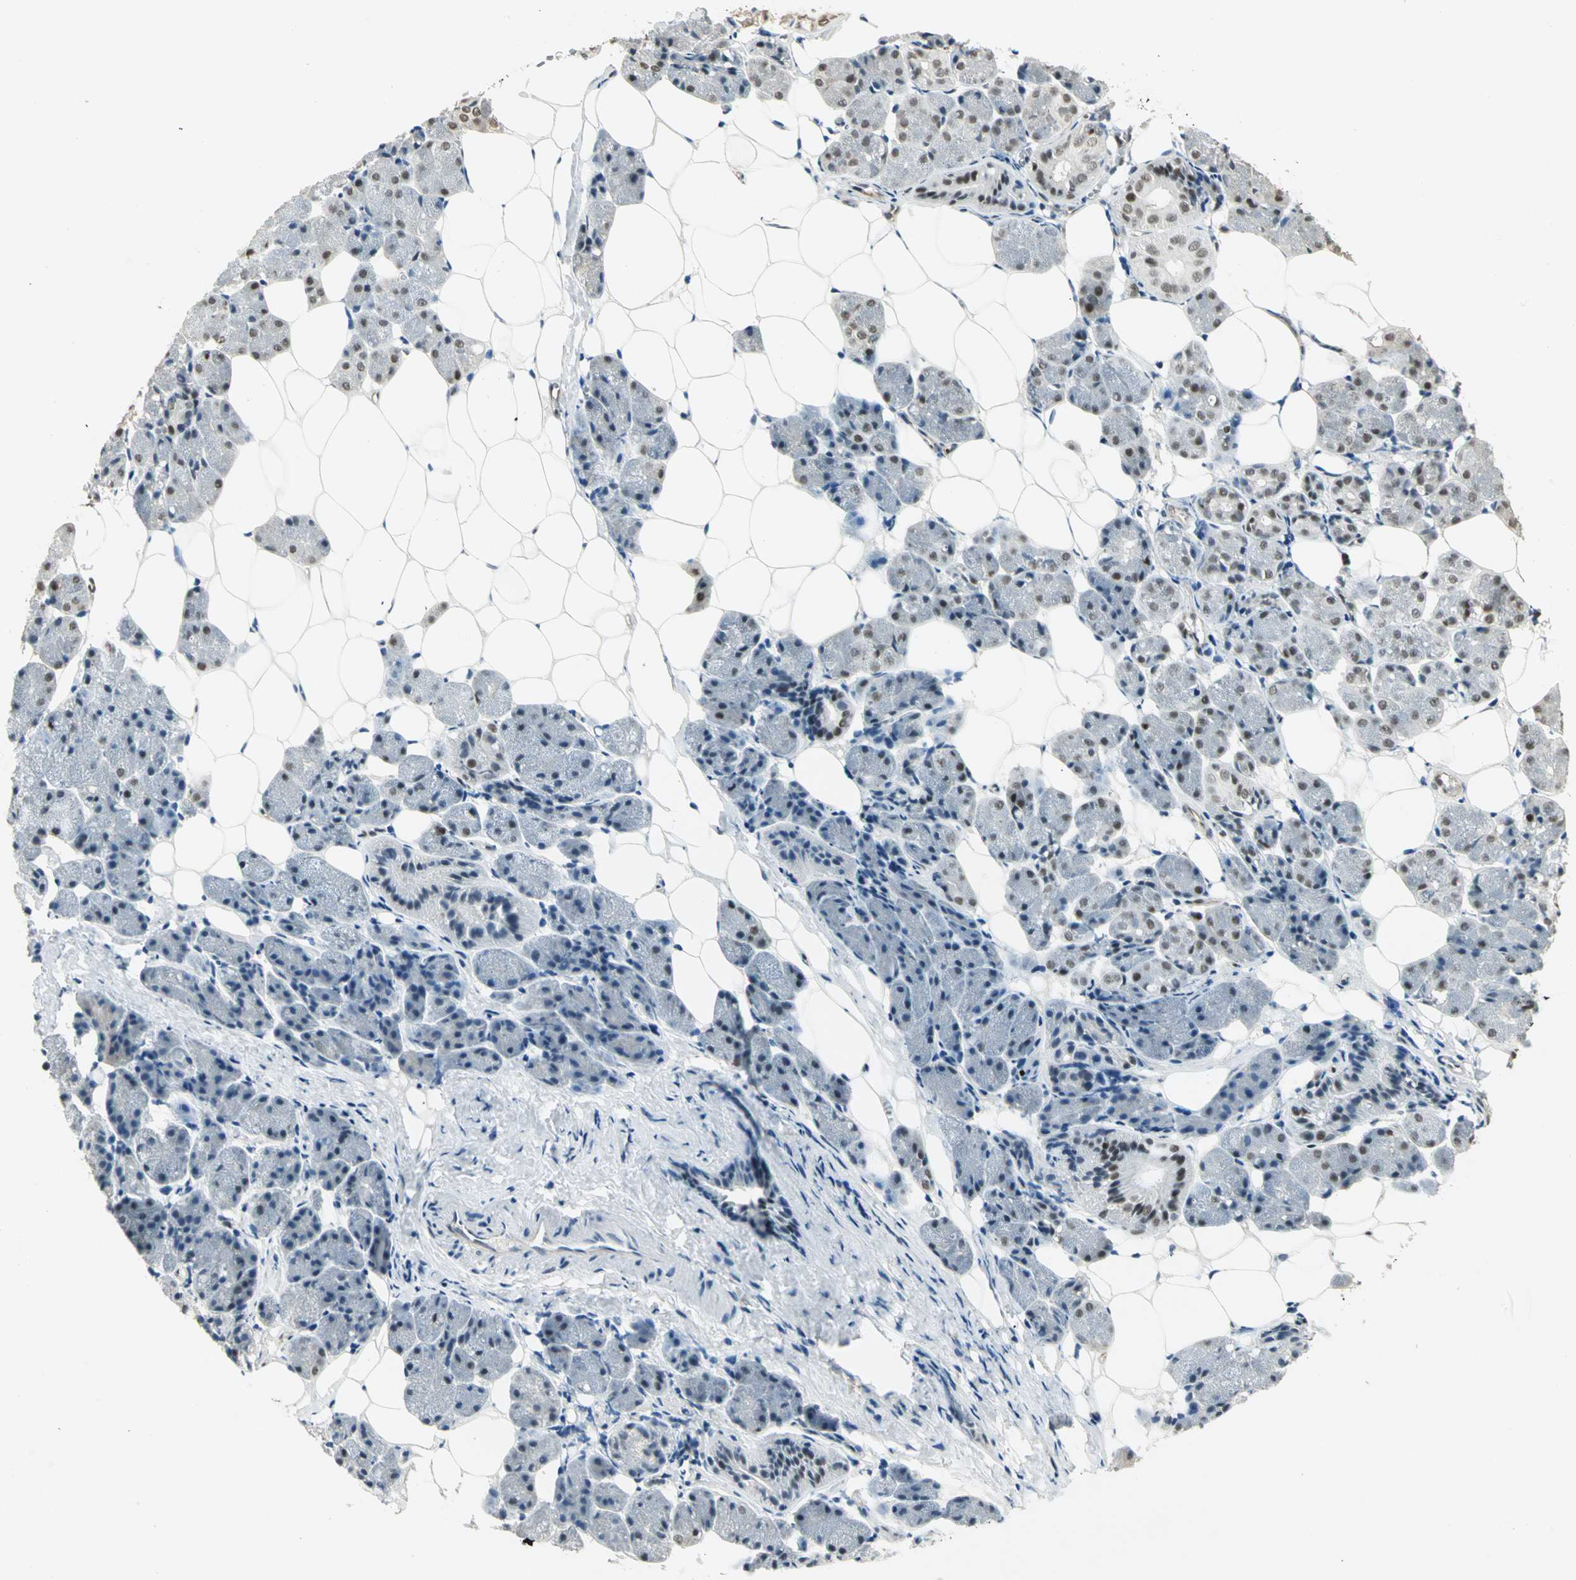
{"staining": {"intensity": "moderate", "quantity": "25%-75%", "location": "nuclear"}, "tissue": "salivary gland", "cell_type": "Glandular cells", "image_type": "normal", "snomed": [{"axis": "morphology", "description": "Normal tissue, NOS"}, {"axis": "morphology", "description": "Adenoma, NOS"}, {"axis": "topography", "description": "Salivary gland"}], "caption": "Protein staining demonstrates moderate nuclear positivity in about 25%-75% of glandular cells in normal salivary gland.", "gene": "ELF1", "patient": {"sex": "female", "age": 32}}